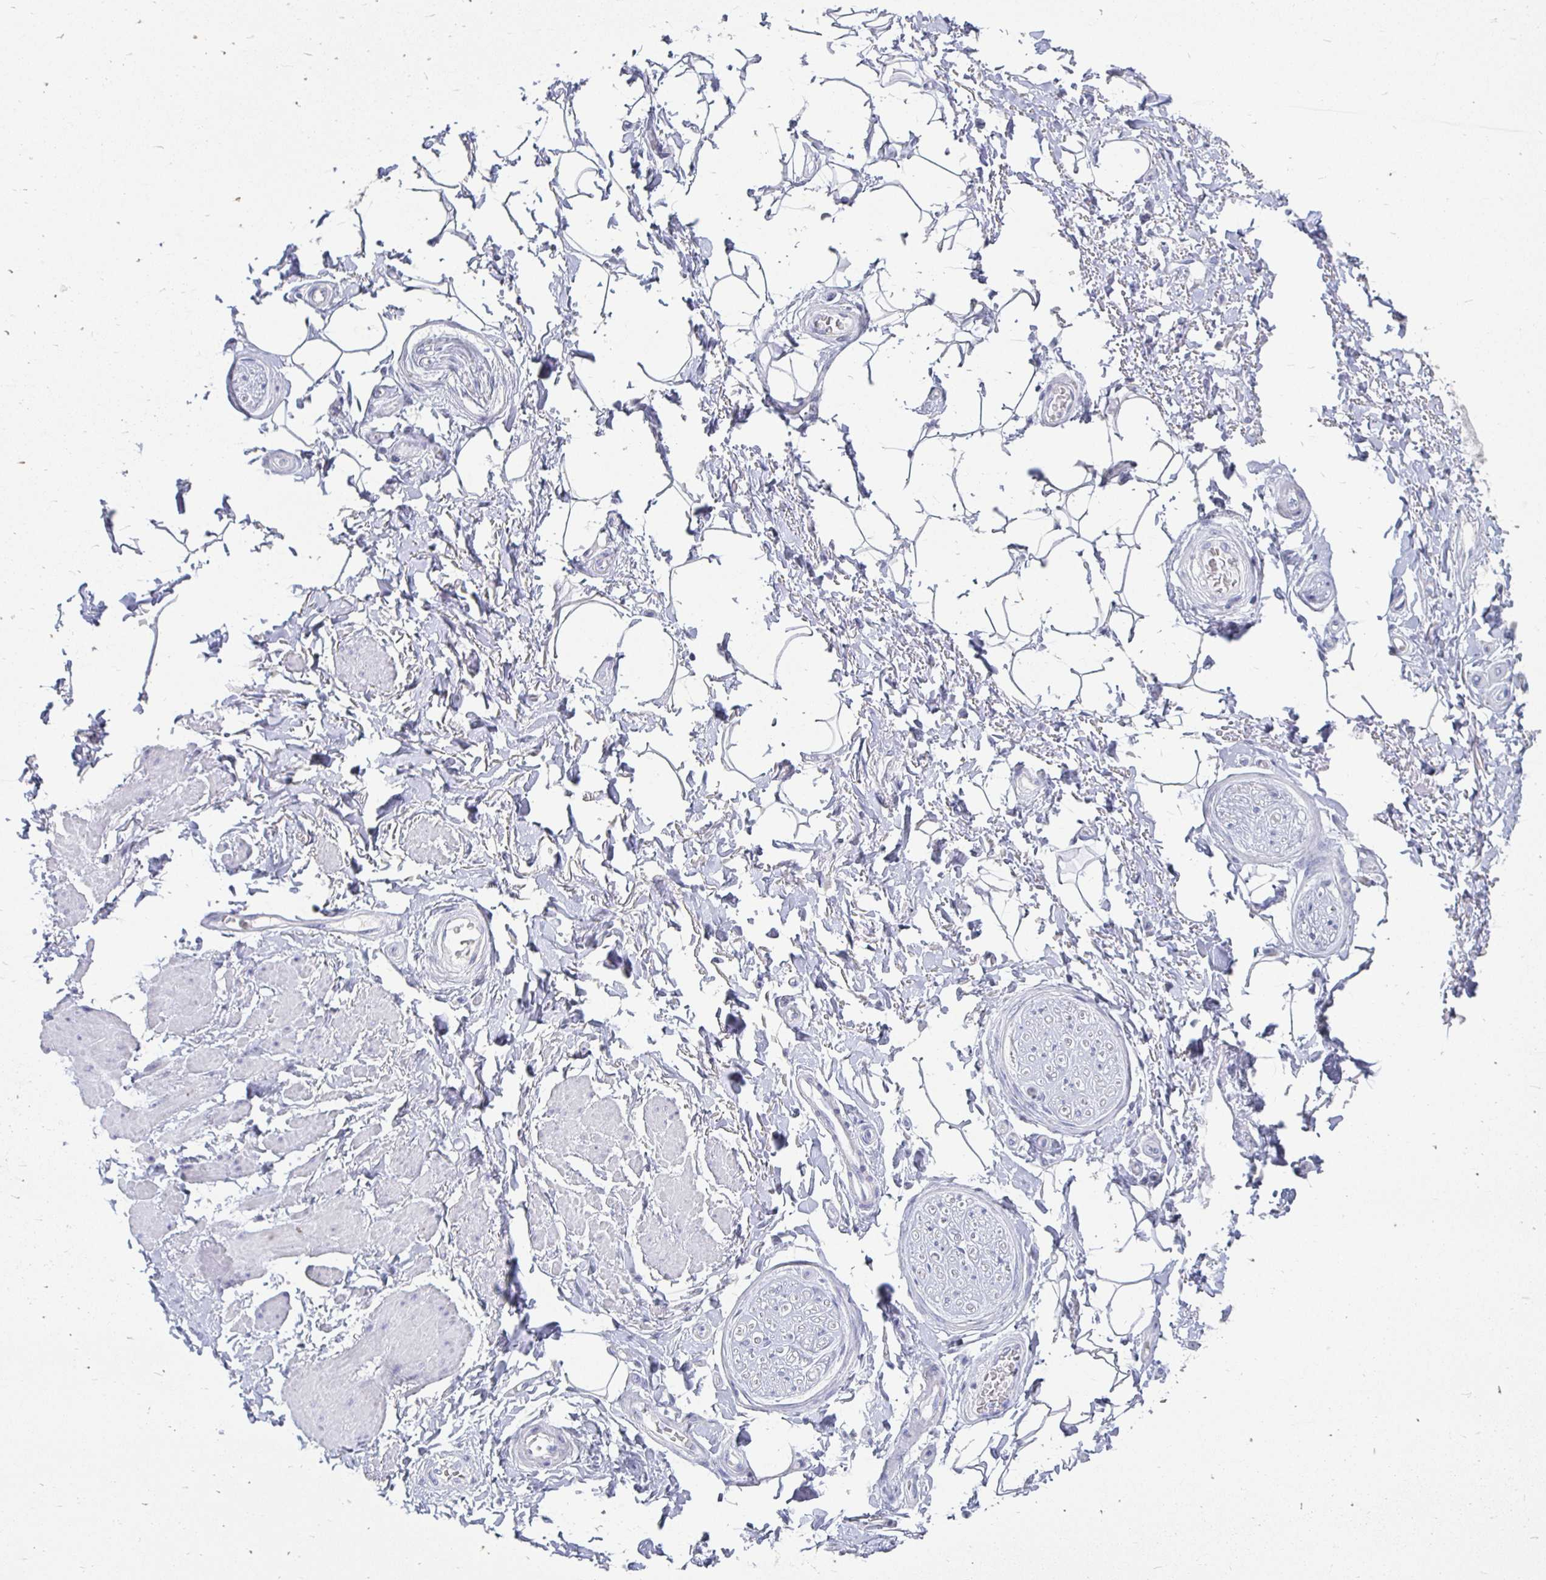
{"staining": {"intensity": "negative", "quantity": "none", "location": "none"}, "tissue": "adipose tissue", "cell_type": "Adipocytes", "image_type": "normal", "snomed": [{"axis": "morphology", "description": "Normal tissue, NOS"}, {"axis": "topography", "description": "Peripheral nerve tissue"}], "caption": "This is an immunohistochemistry photomicrograph of normal human adipose tissue. There is no expression in adipocytes.", "gene": "PEG10", "patient": {"sex": "male", "age": 51}}